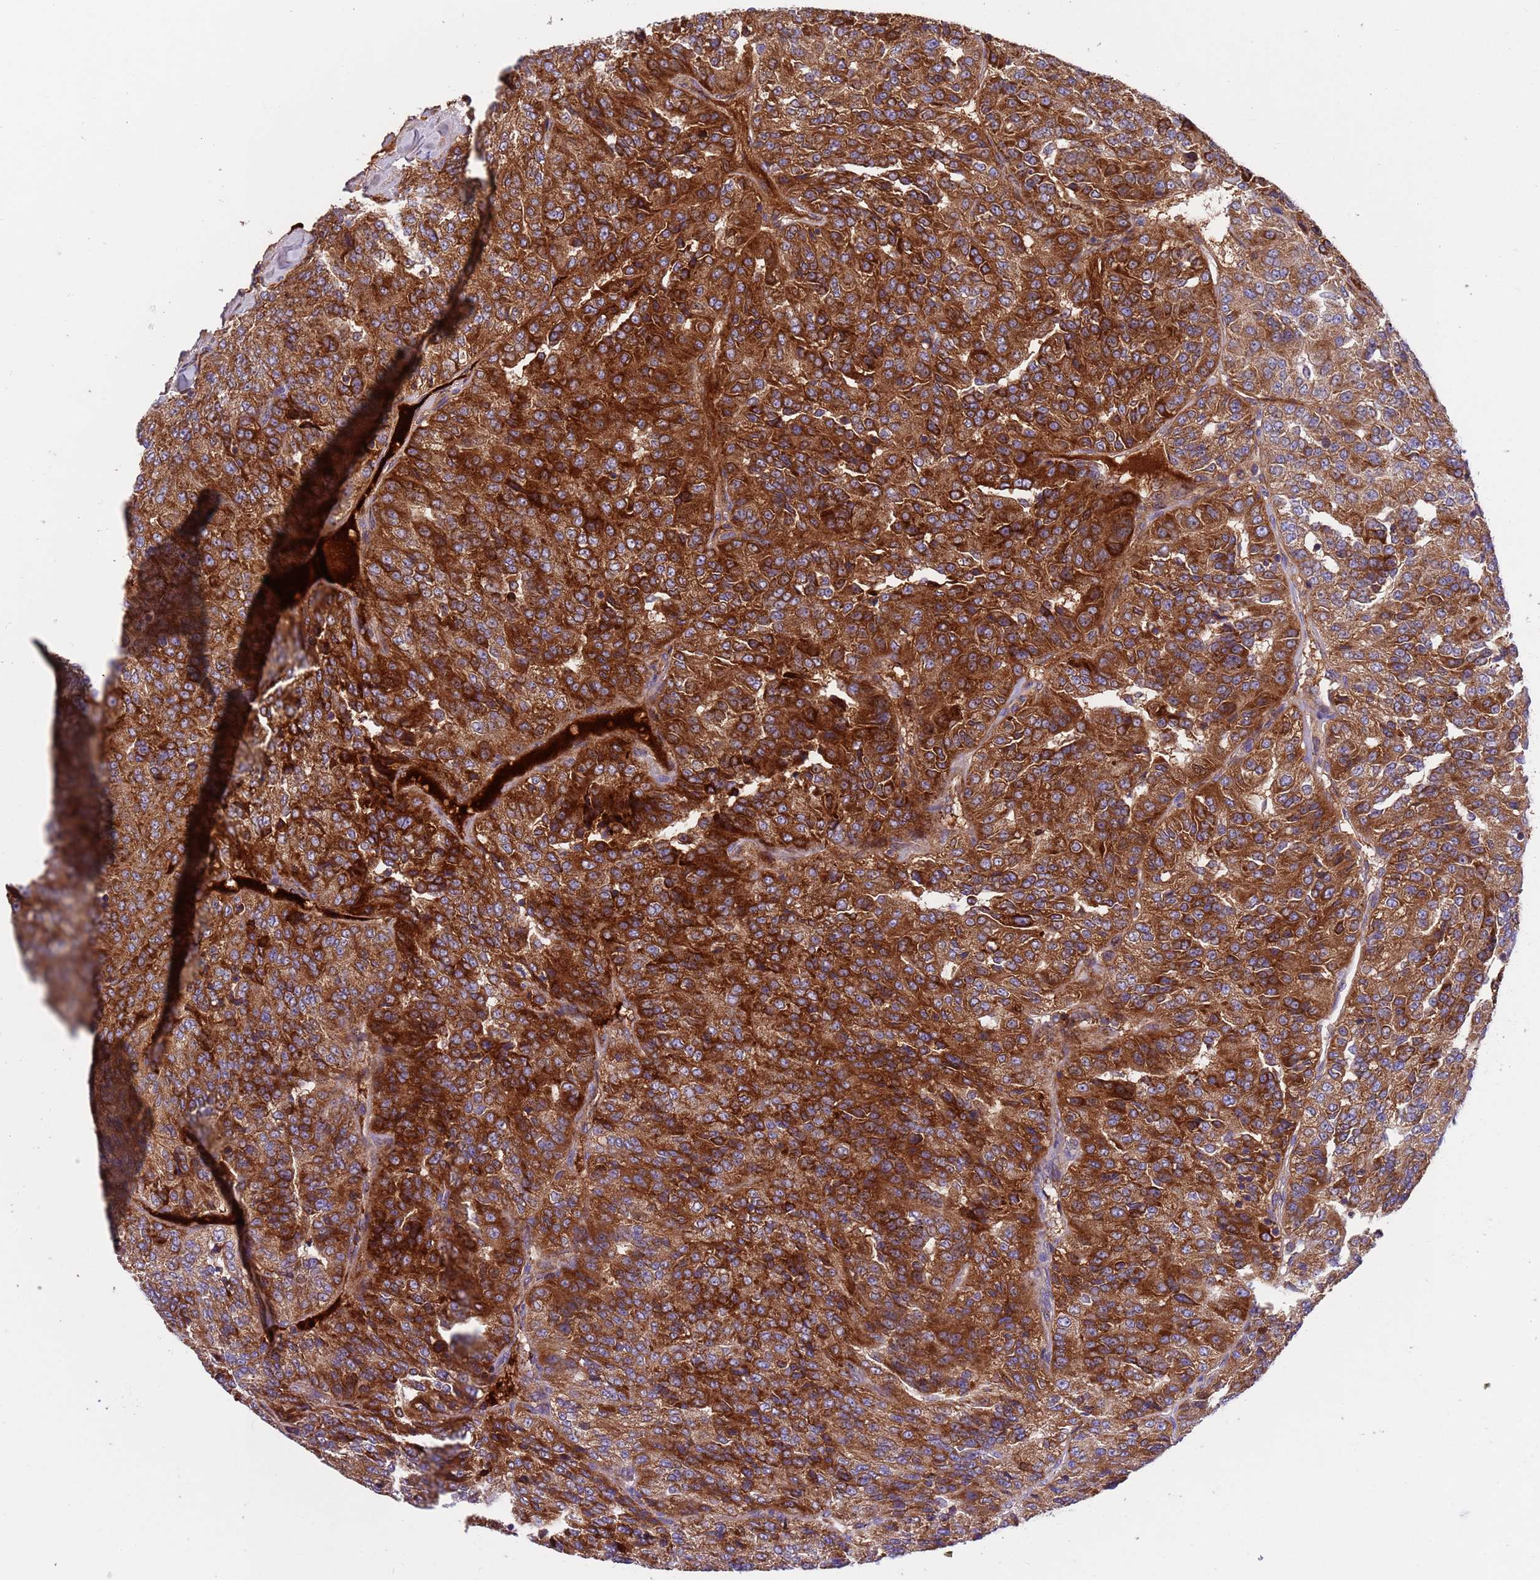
{"staining": {"intensity": "strong", "quantity": ">75%", "location": "cytoplasmic/membranous"}, "tissue": "renal cancer", "cell_type": "Tumor cells", "image_type": "cancer", "snomed": [{"axis": "morphology", "description": "Adenocarcinoma, NOS"}, {"axis": "topography", "description": "Kidney"}], "caption": "Tumor cells show strong cytoplasmic/membranous positivity in approximately >75% of cells in renal cancer (adenocarcinoma).", "gene": "PARP16", "patient": {"sex": "female", "age": 63}}